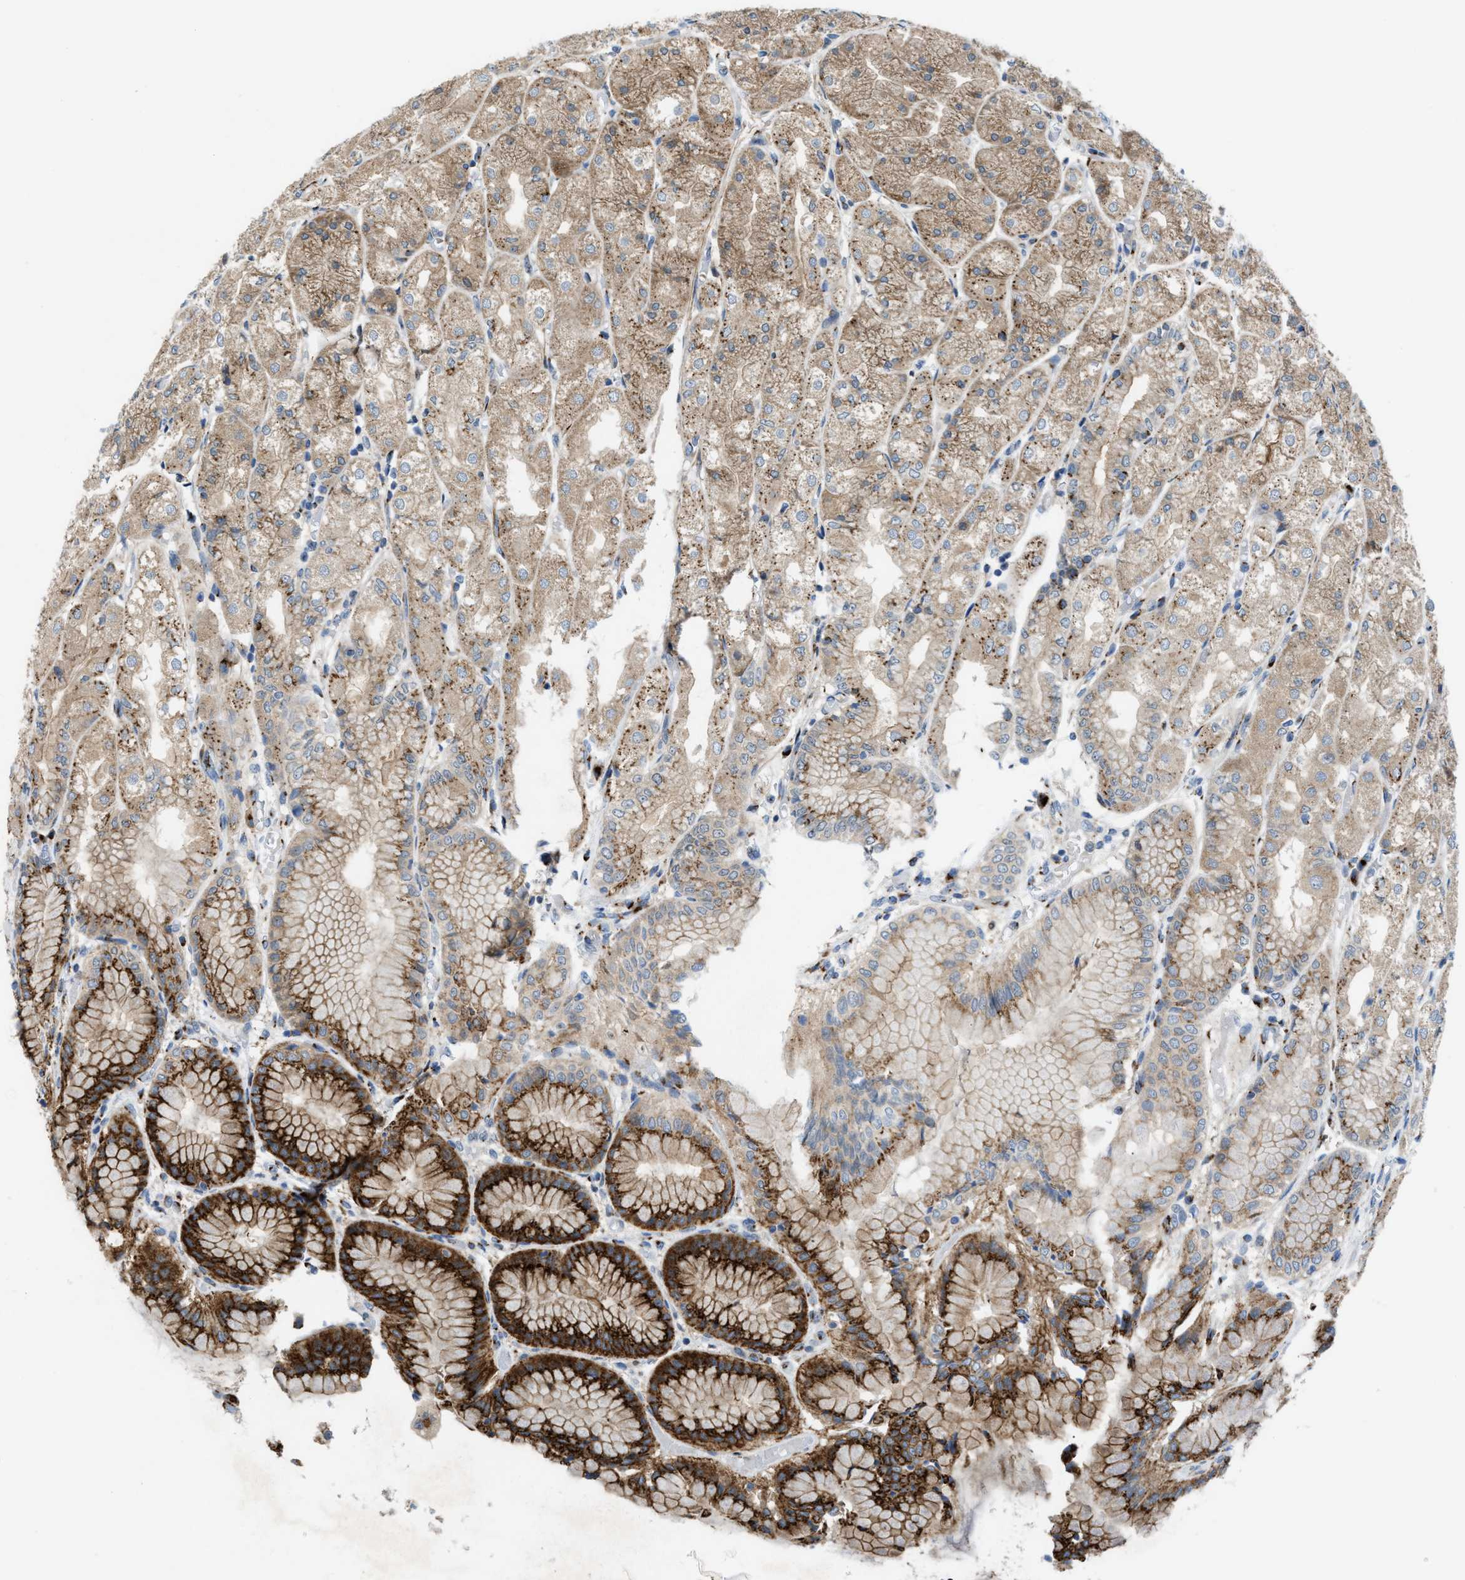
{"staining": {"intensity": "moderate", "quantity": ">75%", "location": "cytoplasmic/membranous"}, "tissue": "stomach", "cell_type": "Glandular cells", "image_type": "normal", "snomed": [{"axis": "morphology", "description": "Normal tissue, NOS"}, {"axis": "topography", "description": "Stomach, upper"}], "caption": "A brown stain labels moderate cytoplasmic/membranous staining of a protein in glandular cells of normal stomach. (IHC, brightfield microscopy, high magnification).", "gene": "SLC38A10", "patient": {"sex": "male", "age": 72}}